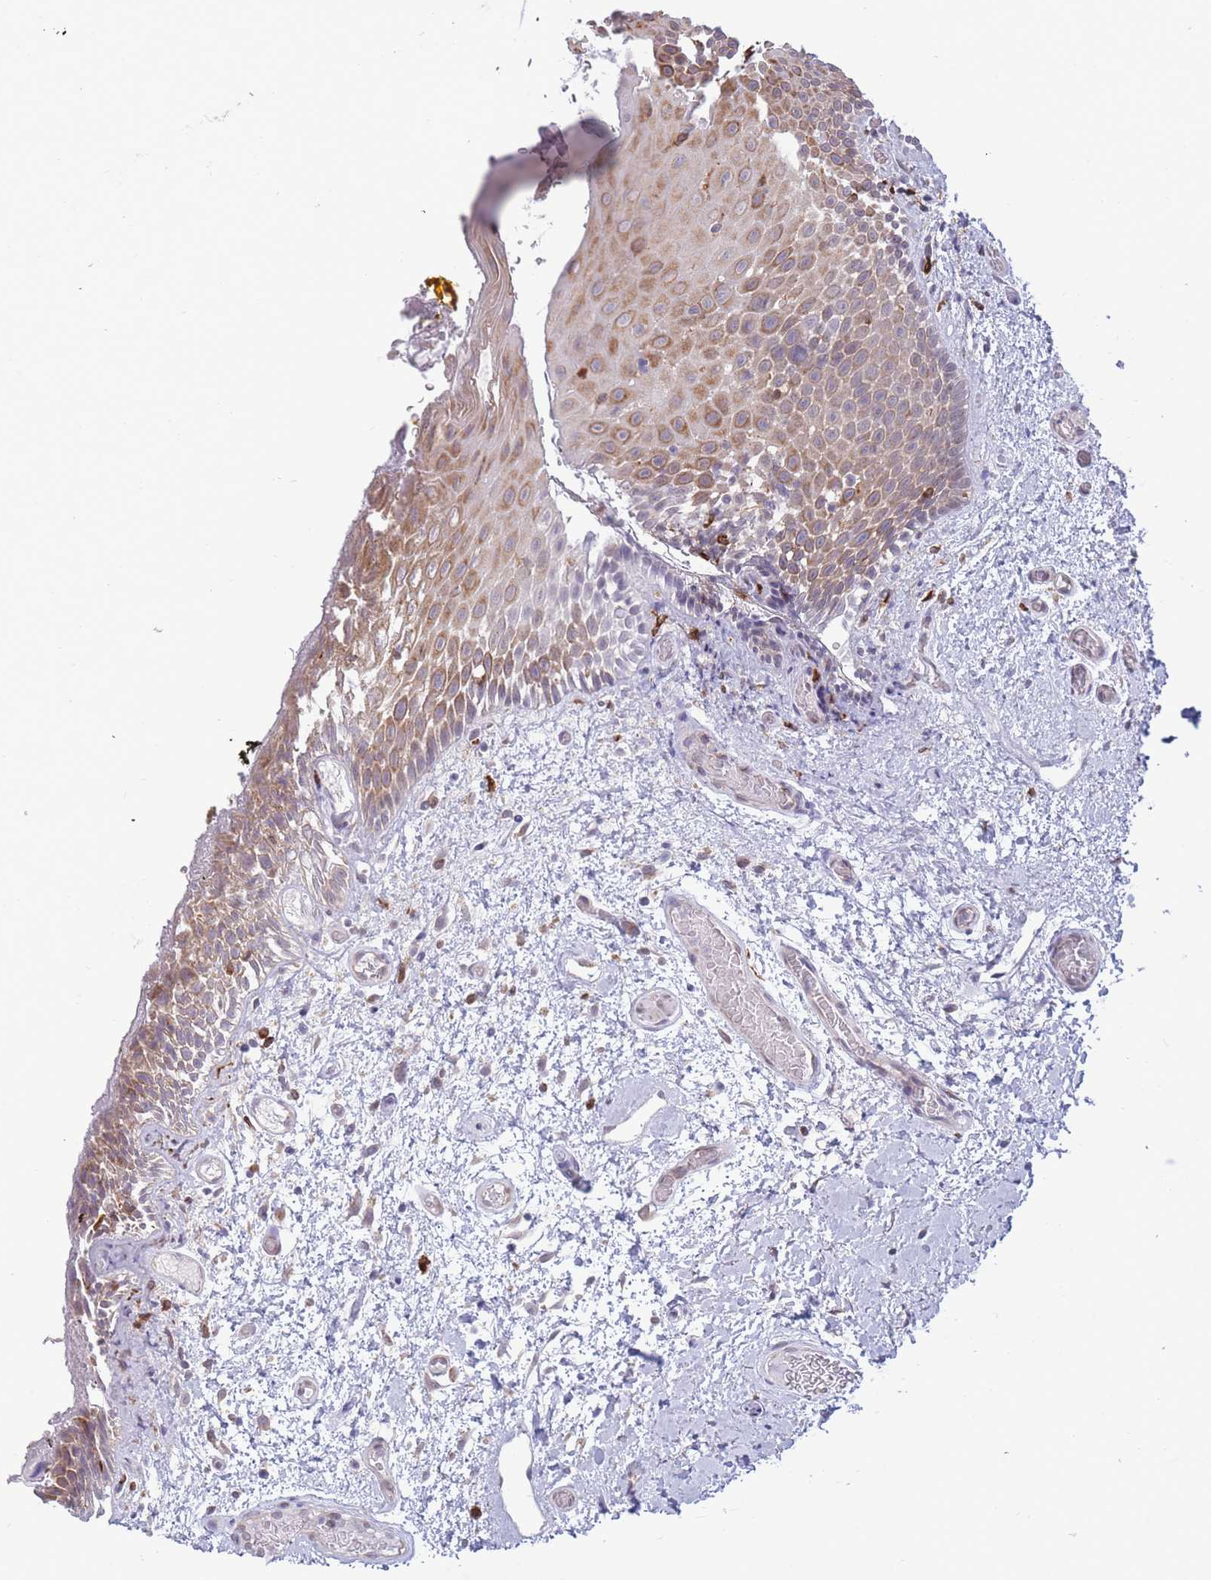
{"staining": {"intensity": "moderate", "quantity": "25%-75%", "location": "cytoplasmic/membranous"}, "tissue": "oral mucosa", "cell_type": "Squamous epithelial cells", "image_type": "normal", "snomed": [{"axis": "morphology", "description": "Normal tissue, NOS"}, {"axis": "morphology", "description": "Squamous cell carcinoma, NOS"}, {"axis": "topography", "description": "Oral tissue"}, {"axis": "topography", "description": "Tounge, NOS"}, {"axis": "topography", "description": "Head-Neck"}], "caption": "IHC photomicrograph of benign oral mucosa: oral mucosa stained using immunohistochemistry (IHC) reveals medium levels of moderate protein expression localized specifically in the cytoplasmic/membranous of squamous epithelial cells, appearing as a cytoplasmic/membranous brown color.", "gene": "TMEM121", "patient": {"sex": "male", "age": 76}}